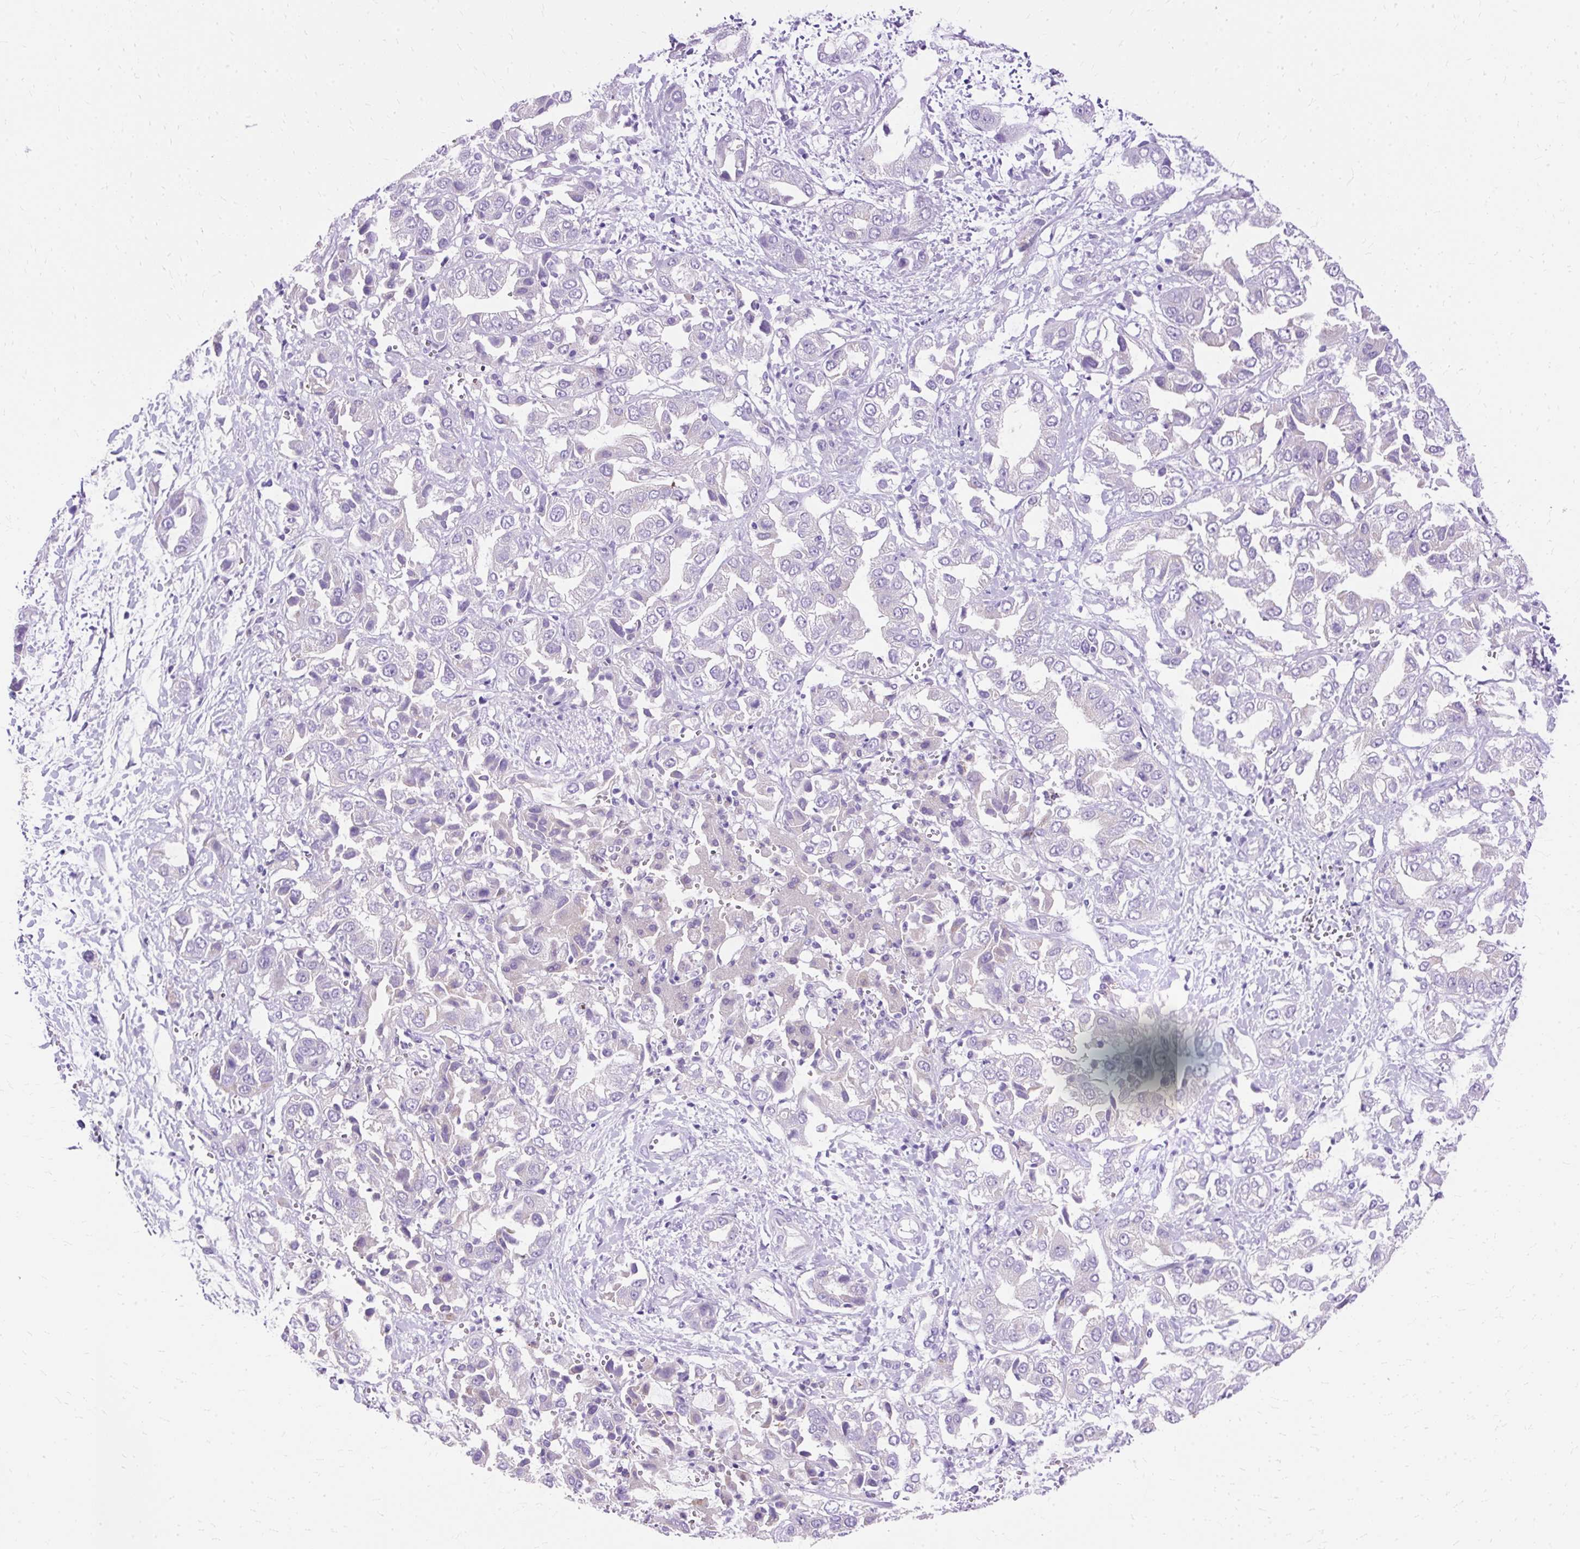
{"staining": {"intensity": "negative", "quantity": "none", "location": "none"}, "tissue": "liver cancer", "cell_type": "Tumor cells", "image_type": "cancer", "snomed": [{"axis": "morphology", "description": "Cholangiocarcinoma"}, {"axis": "topography", "description": "Liver"}], "caption": "Tumor cells are negative for protein expression in human liver cholangiocarcinoma.", "gene": "MYO6", "patient": {"sex": "female", "age": 52}}